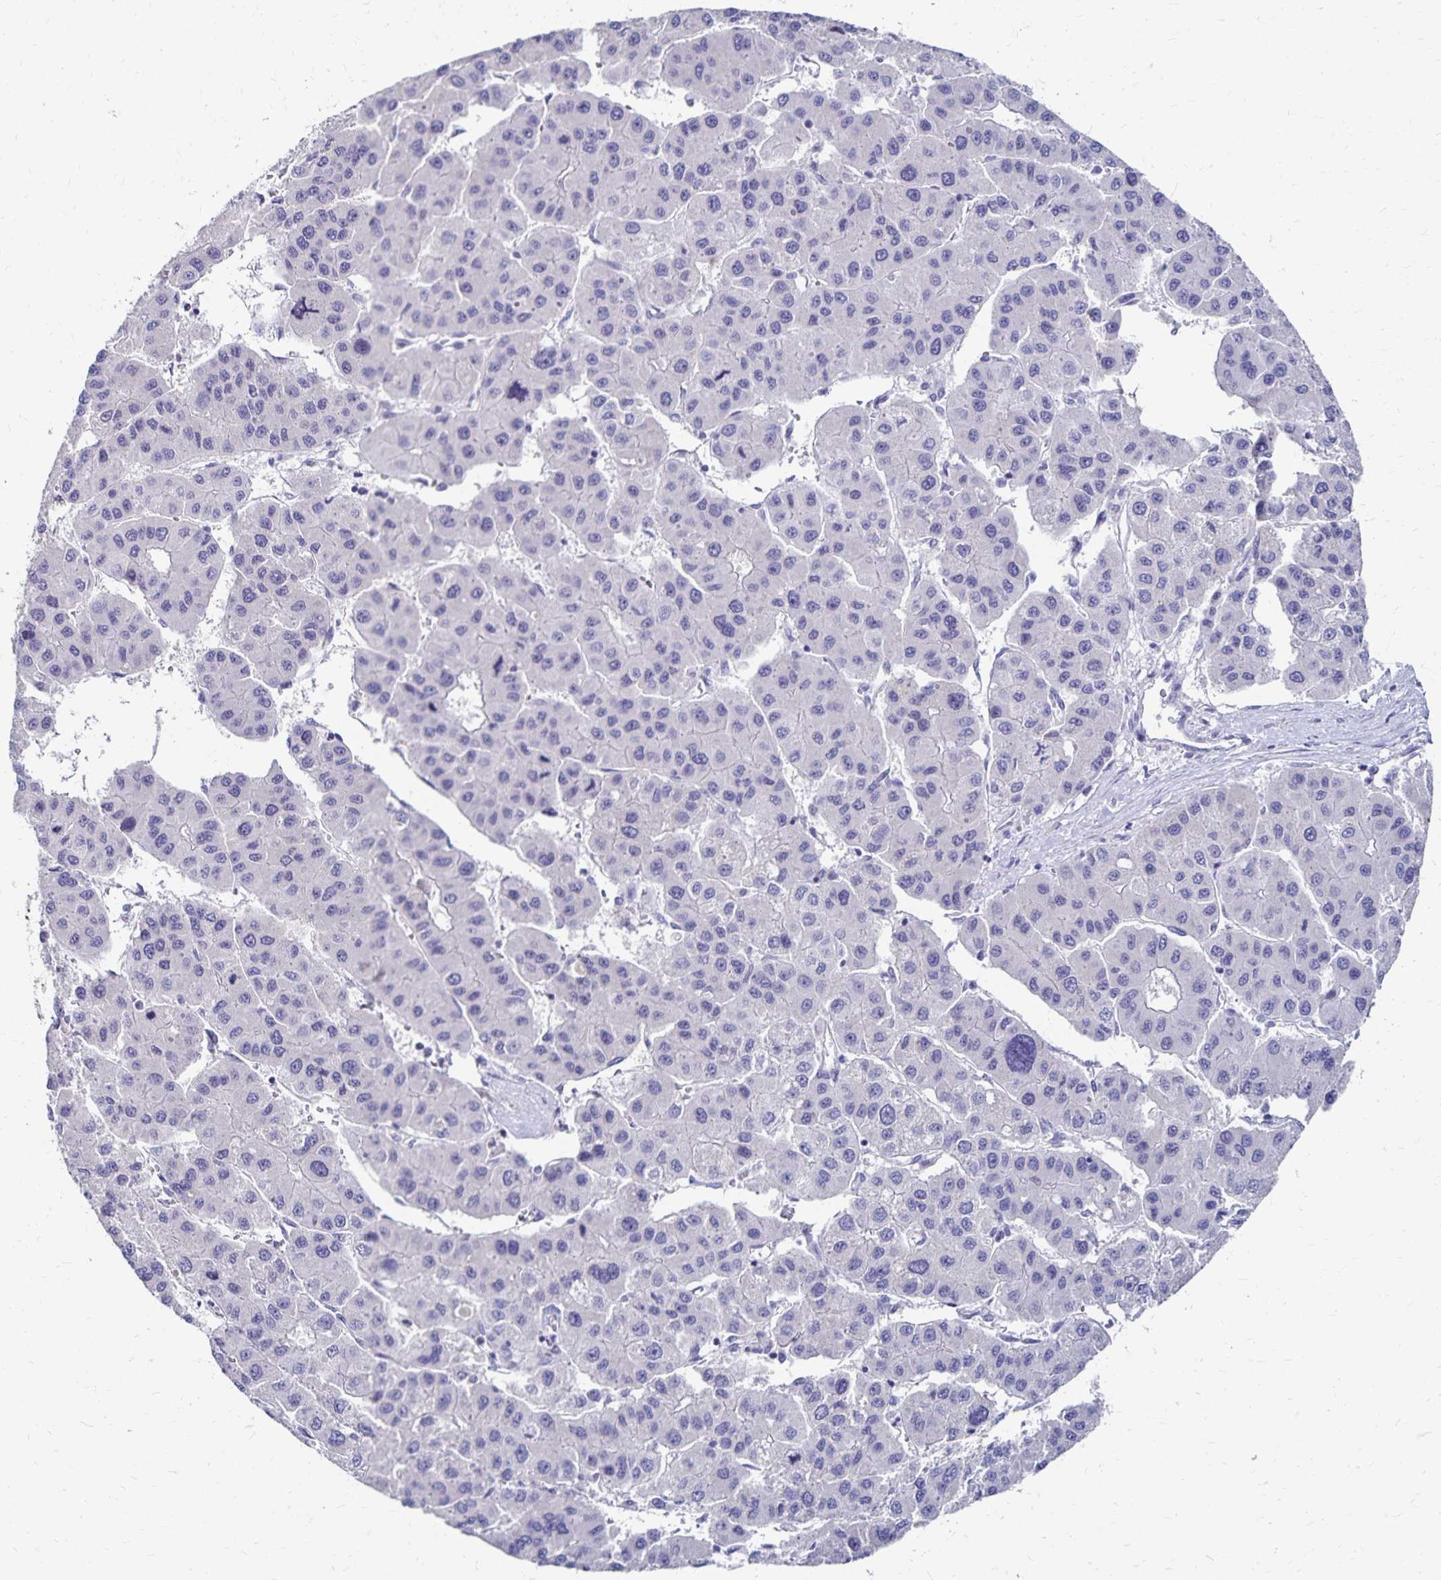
{"staining": {"intensity": "negative", "quantity": "none", "location": "none"}, "tissue": "liver cancer", "cell_type": "Tumor cells", "image_type": "cancer", "snomed": [{"axis": "morphology", "description": "Carcinoma, Hepatocellular, NOS"}, {"axis": "topography", "description": "Liver"}], "caption": "An IHC micrograph of liver cancer (hepatocellular carcinoma) is shown. There is no staining in tumor cells of liver cancer (hepatocellular carcinoma).", "gene": "PAX5", "patient": {"sex": "male", "age": 73}}